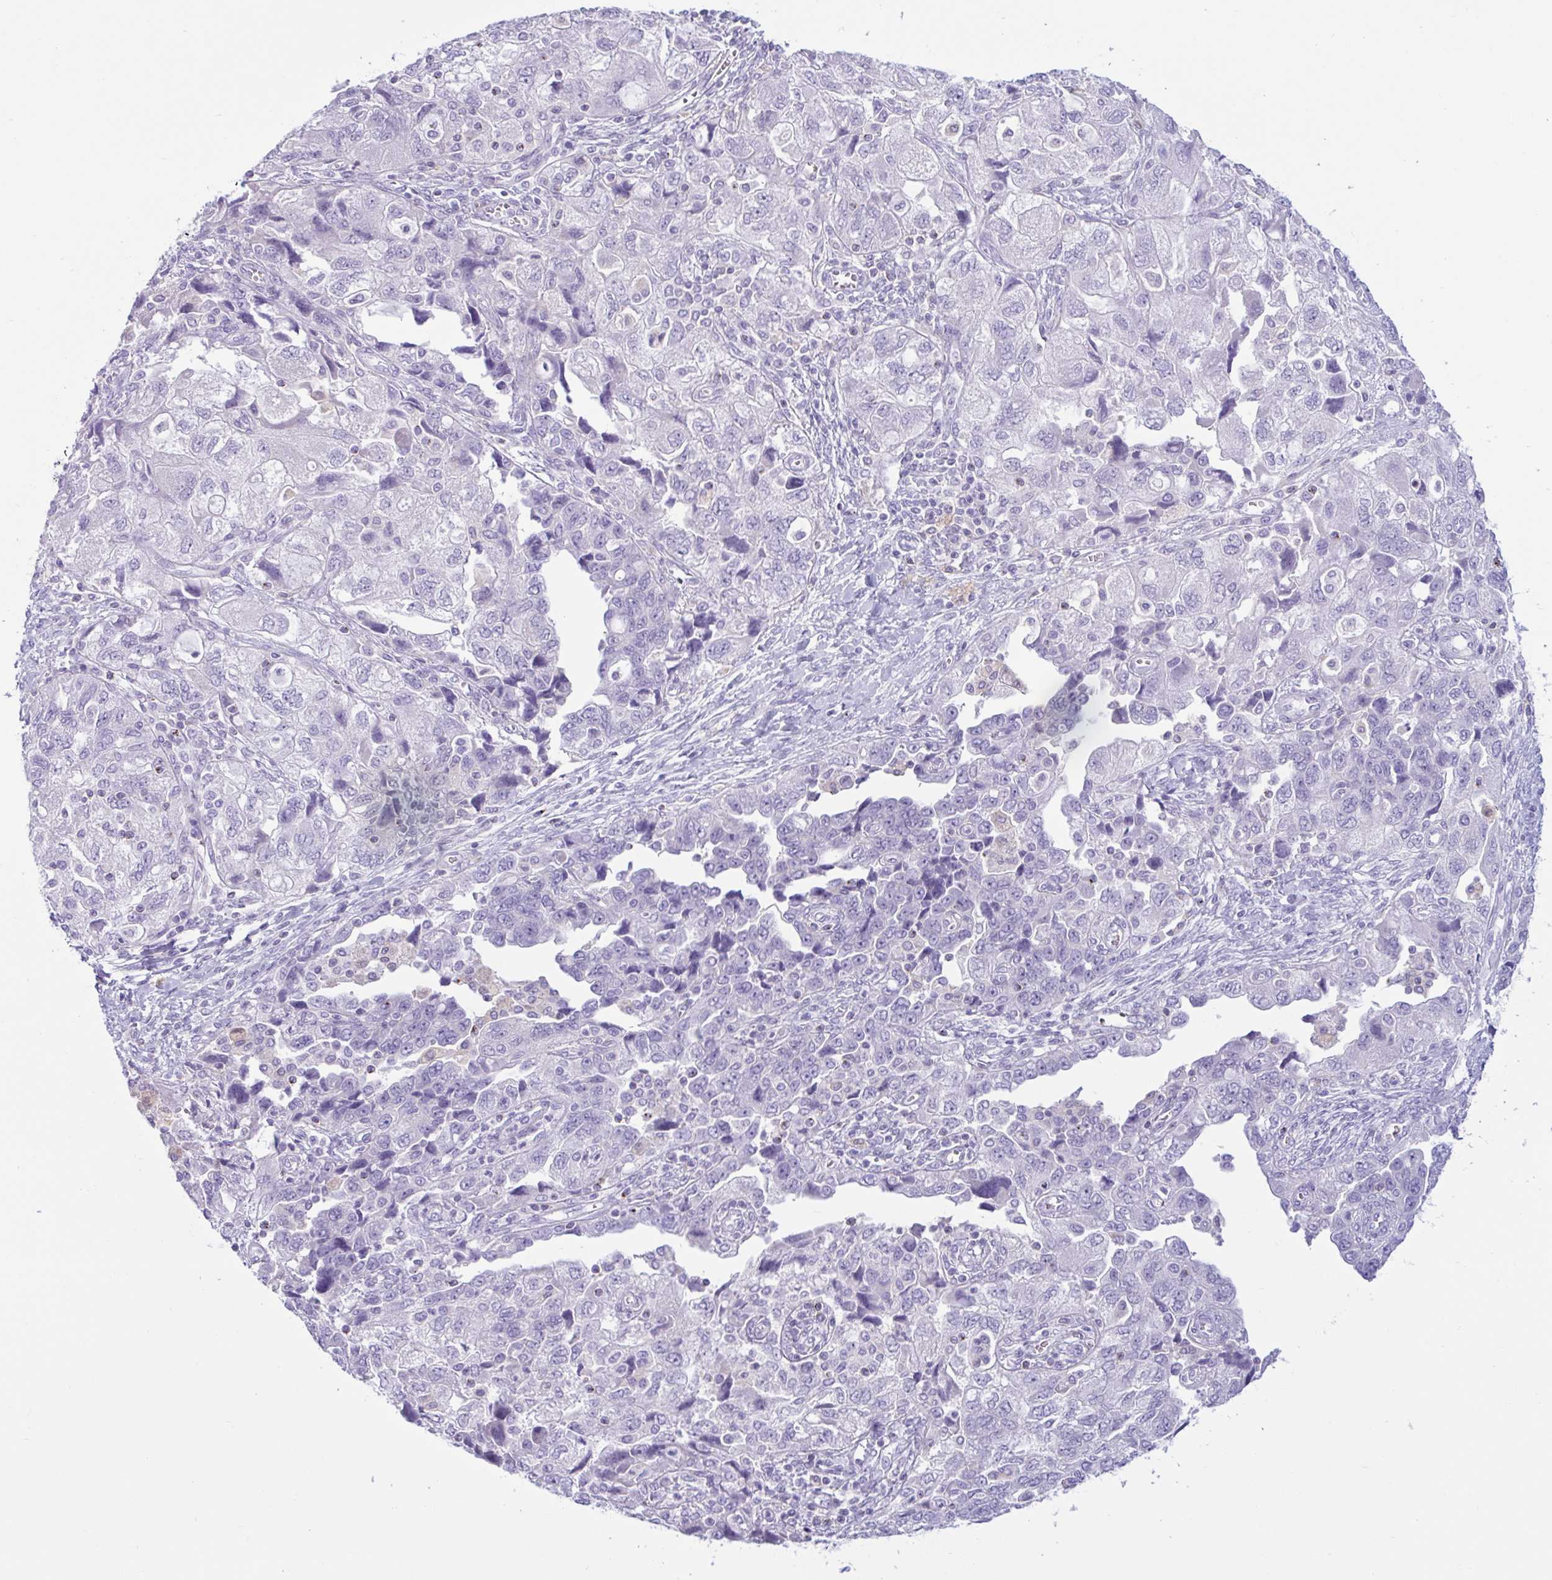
{"staining": {"intensity": "negative", "quantity": "none", "location": "none"}, "tissue": "ovarian cancer", "cell_type": "Tumor cells", "image_type": "cancer", "snomed": [{"axis": "morphology", "description": "Carcinoma, NOS"}, {"axis": "morphology", "description": "Cystadenocarcinoma, serous, NOS"}, {"axis": "topography", "description": "Ovary"}], "caption": "Immunohistochemistry photomicrograph of neoplastic tissue: human ovarian cancer (serous cystadenocarcinoma) stained with DAB (3,3'-diaminobenzidine) displays no significant protein expression in tumor cells. (DAB (3,3'-diaminobenzidine) immunohistochemistry visualized using brightfield microscopy, high magnification).", "gene": "XCL1", "patient": {"sex": "female", "age": 69}}